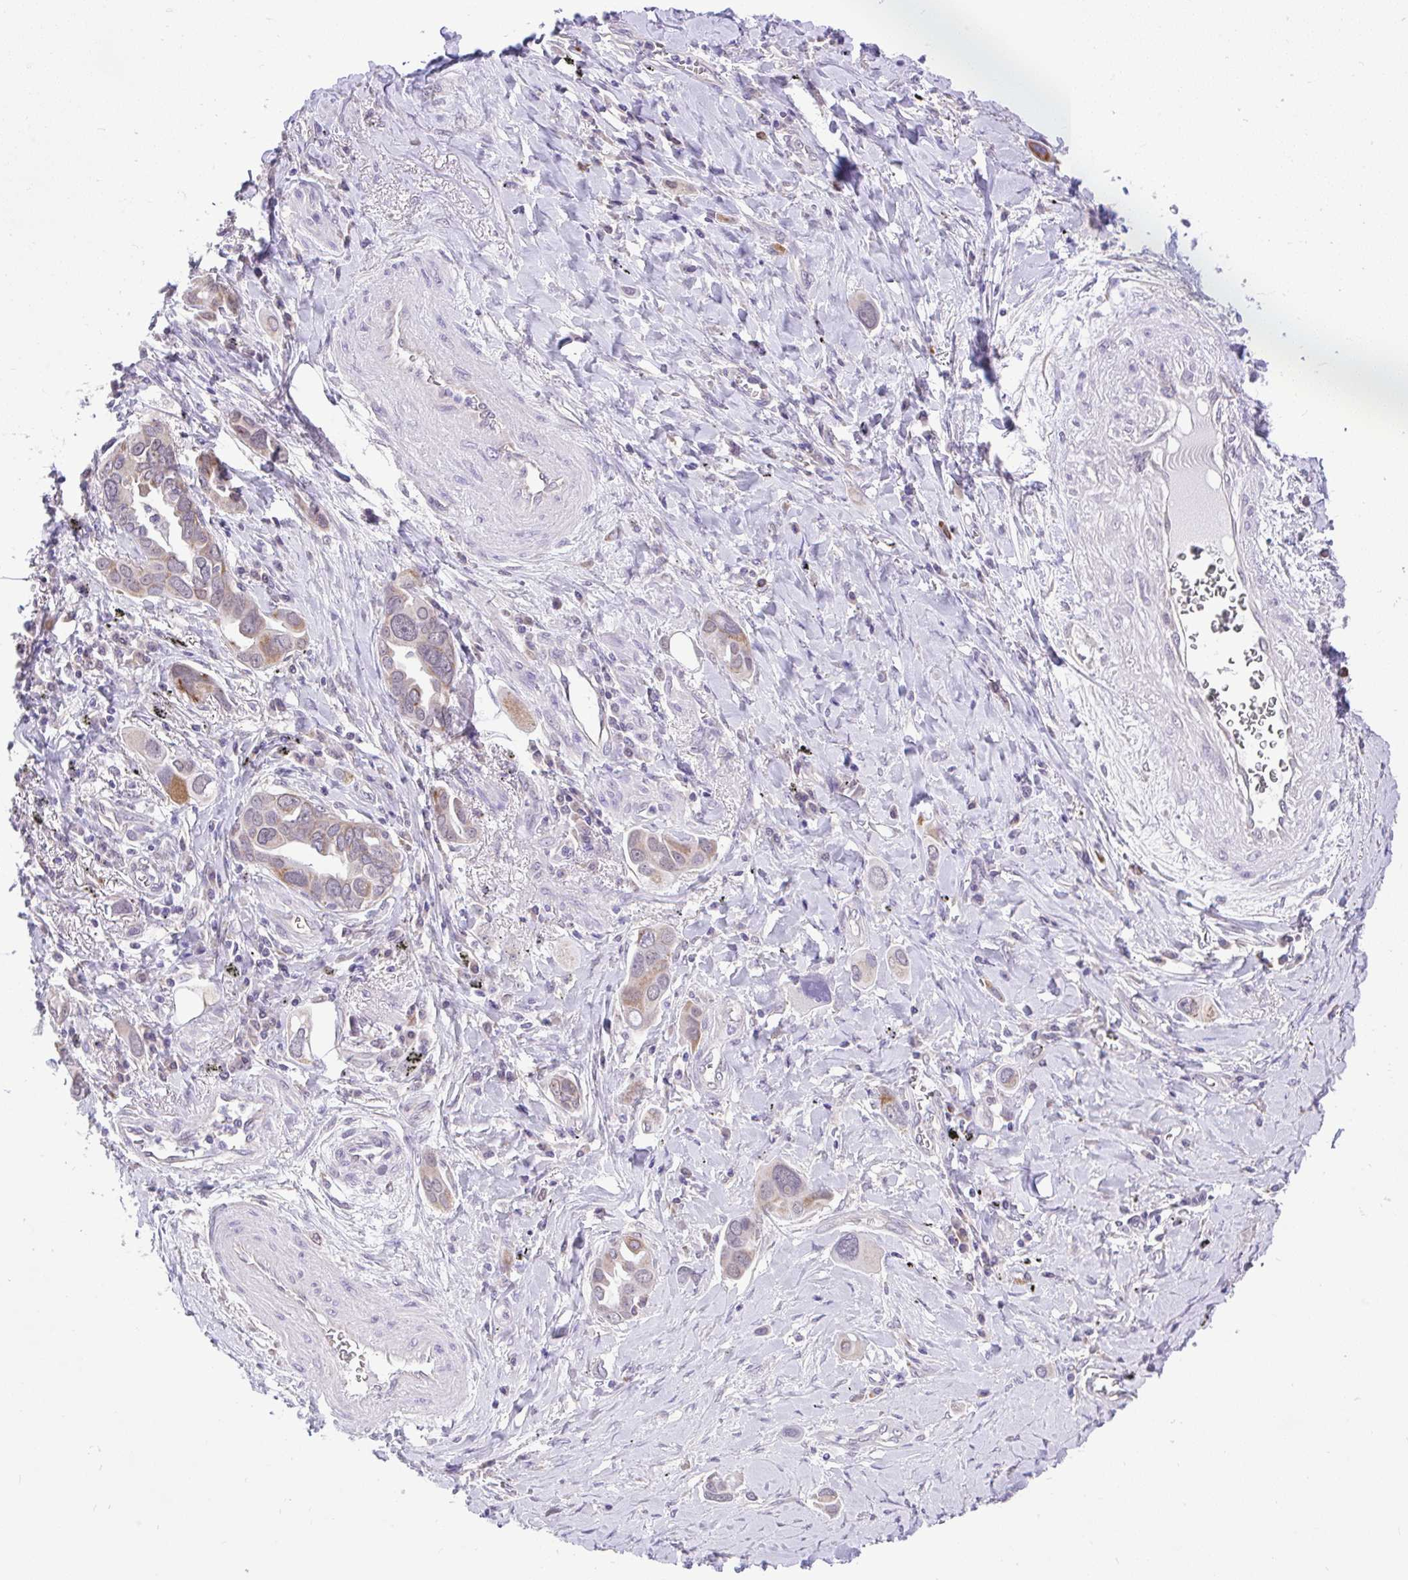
{"staining": {"intensity": "weak", "quantity": "25%-75%", "location": "cytoplasmic/membranous"}, "tissue": "lung cancer", "cell_type": "Tumor cells", "image_type": "cancer", "snomed": [{"axis": "morphology", "description": "Adenocarcinoma, NOS"}, {"axis": "topography", "description": "Lung"}], "caption": "Adenocarcinoma (lung) stained with a protein marker demonstrates weak staining in tumor cells.", "gene": "PYCR2", "patient": {"sex": "male", "age": 76}}